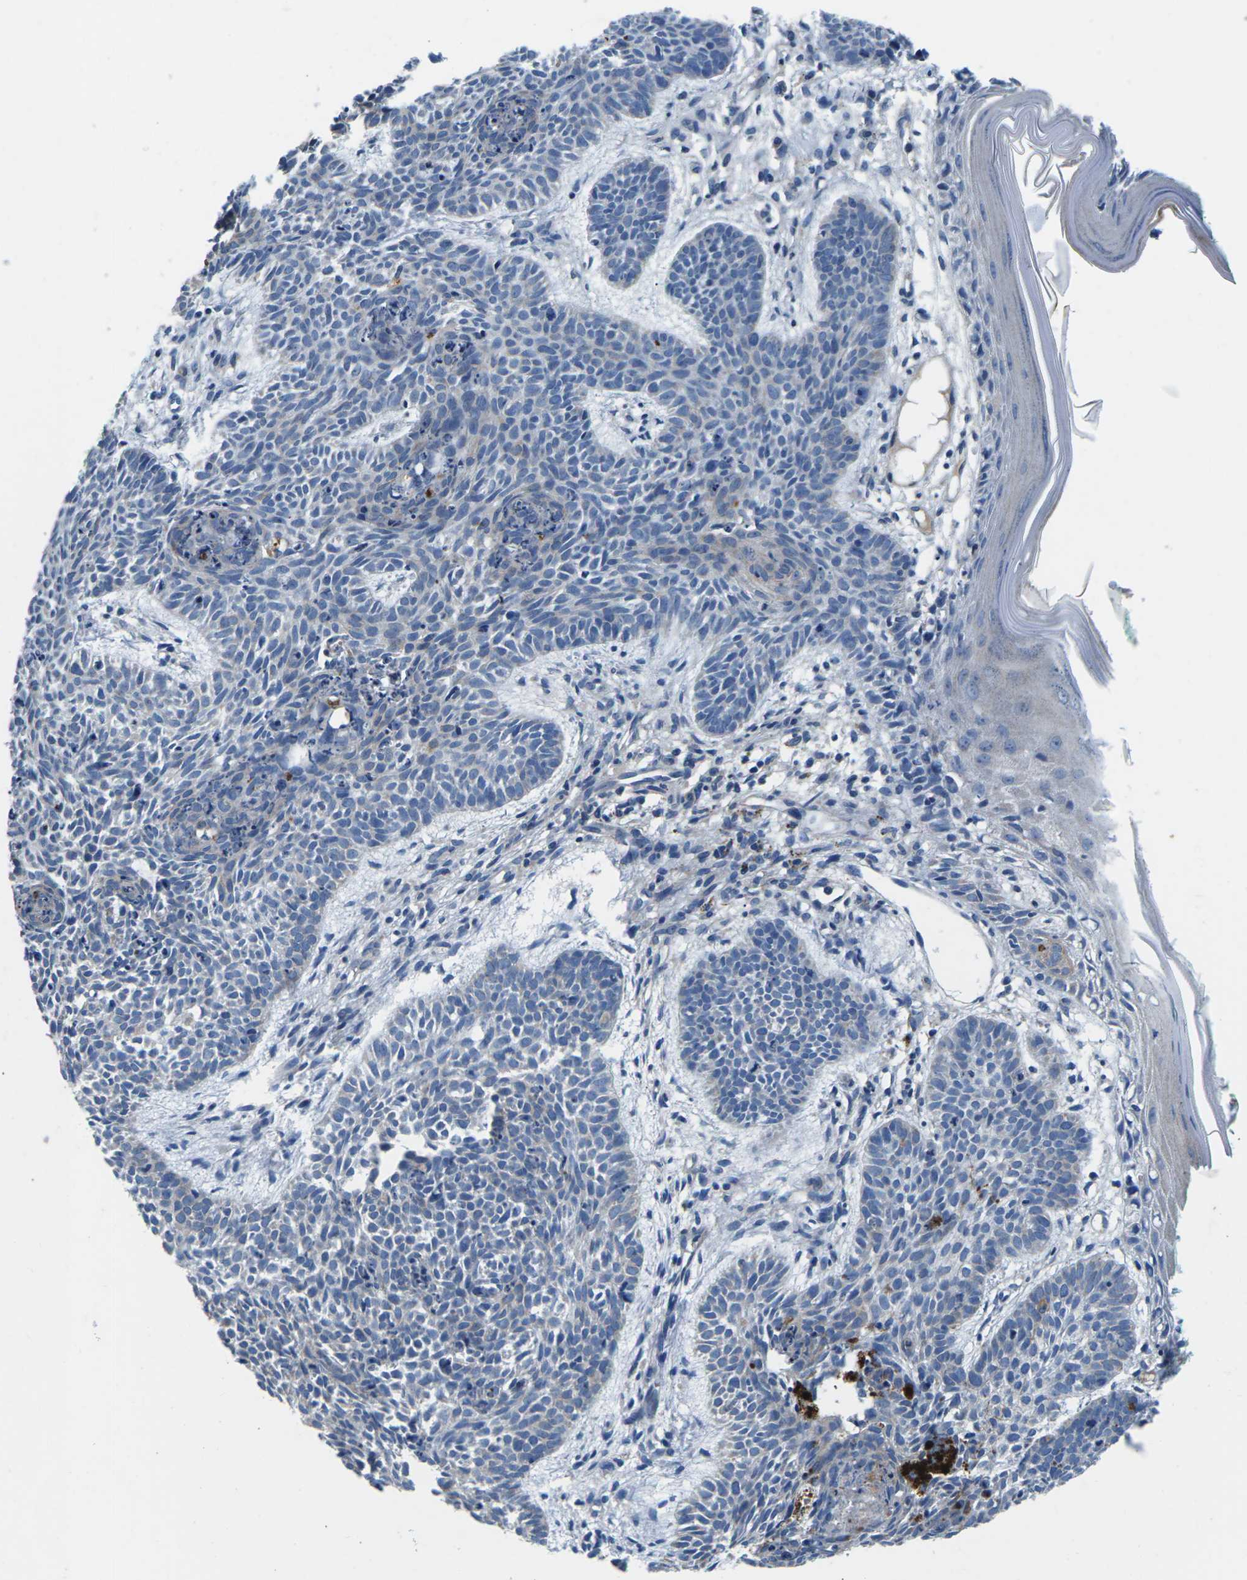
{"staining": {"intensity": "negative", "quantity": "none", "location": "none"}, "tissue": "skin cancer", "cell_type": "Tumor cells", "image_type": "cancer", "snomed": [{"axis": "morphology", "description": "Basal cell carcinoma"}, {"axis": "topography", "description": "Skin"}], "caption": "Immunohistochemistry (IHC) image of human skin cancer stained for a protein (brown), which shows no positivity in tumor cells.", "gene": "PDCD6IP", "patient": {"sex": "male", "age": 60}}